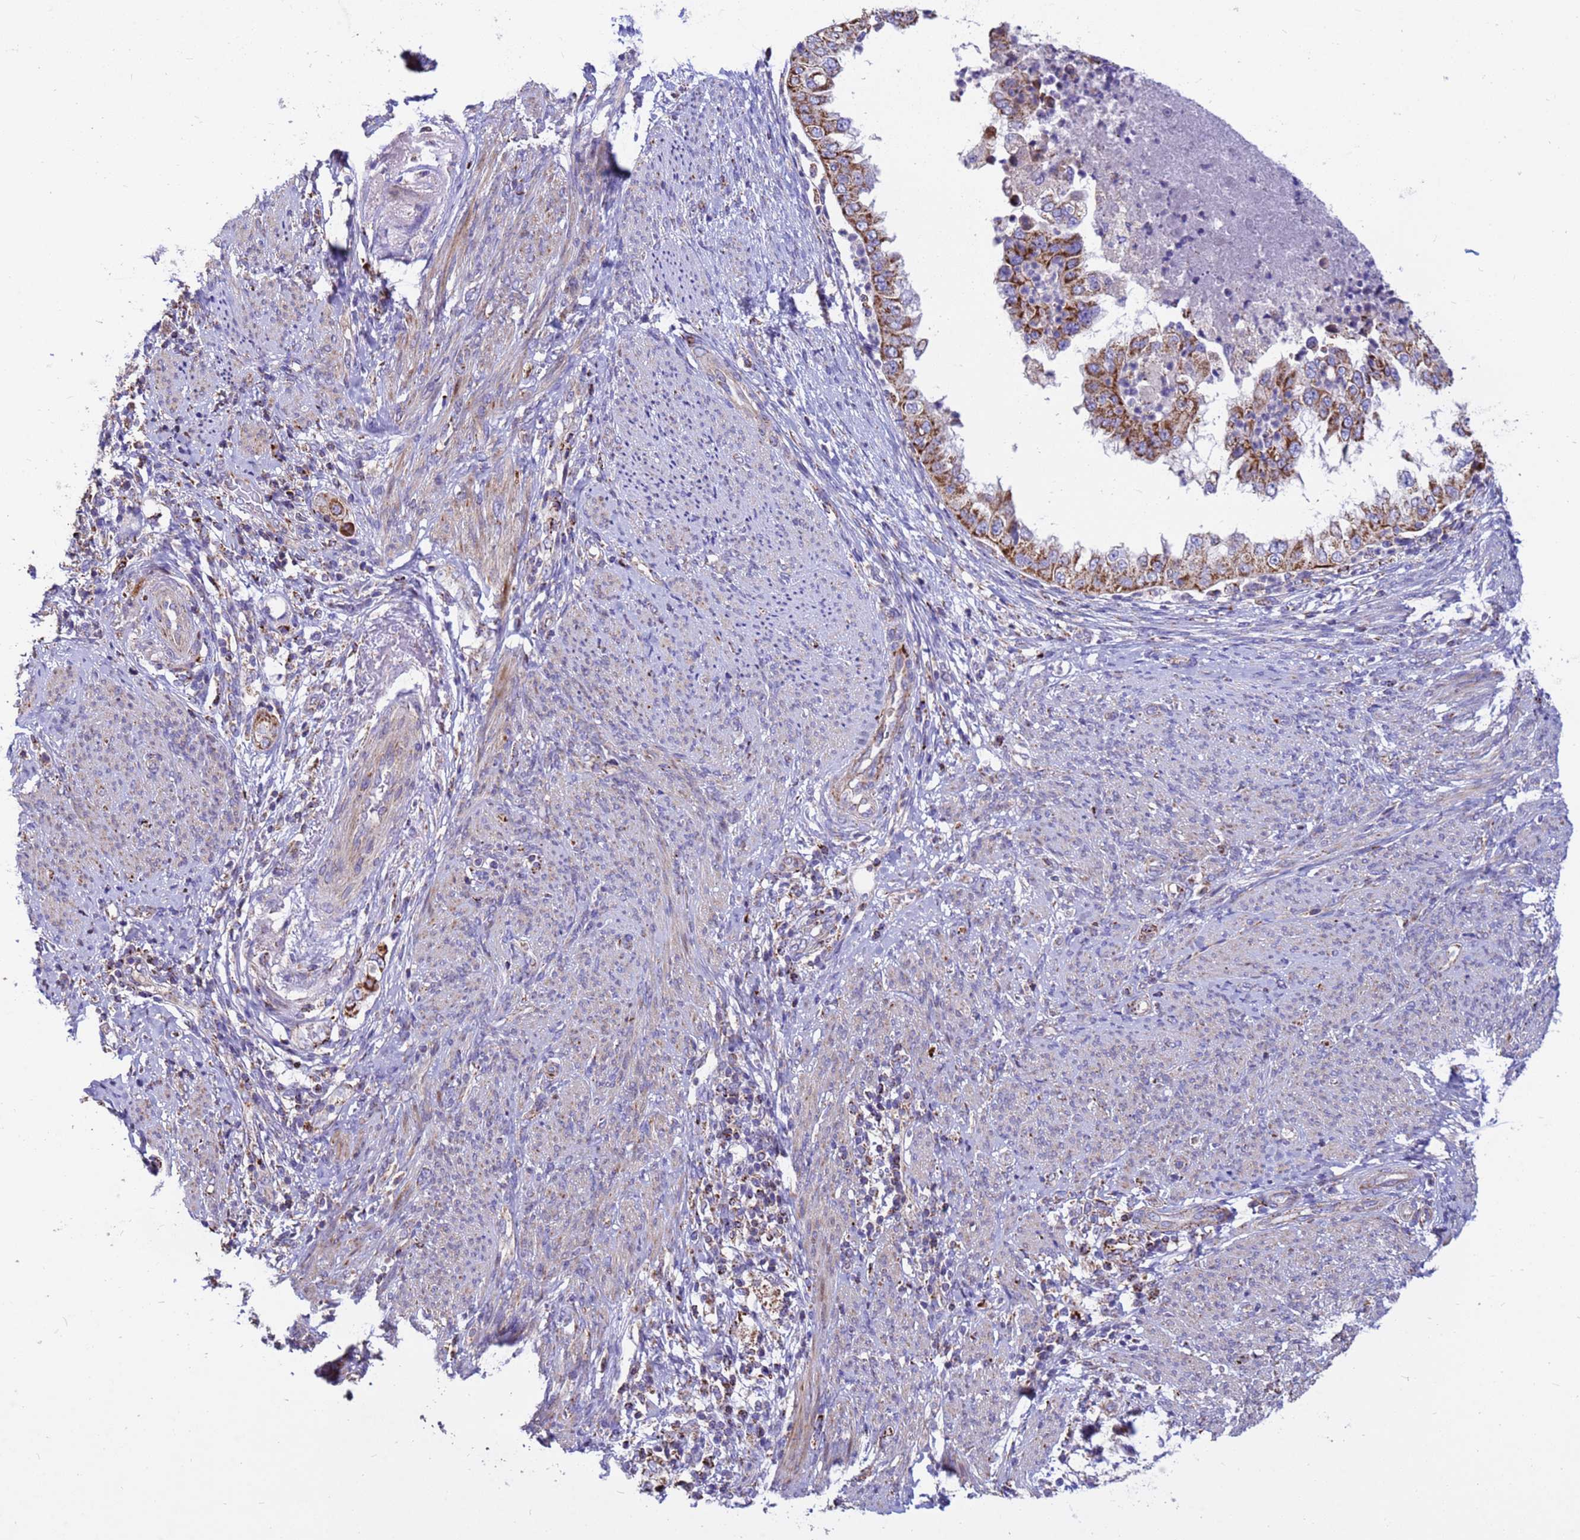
{"staining": {"intensity": "moderate", "quantity": "<25%", "location": "cytoplasmic/membranous"}, "tissue": "endometrial cancer", "cell_type": "Tumor cells", "image_type": "cancer", "snomed": [{"axis": "morphology", "description": "Adenocarcinoma, NOS"}, {"axis": "topography", "description": "Endometrium"}], "caption": "Brown immunohistochemical staining in adenocarcinoma (endometrial) displays moderate cytoplasmic/membranous positivity in approximately <25% of tumor cells. The staining was performed using DAB (3,3'-diaminobenzidine), with brown indicating positive protein expression. Nuclei are stained blue with hematoxylin.", "gene": "TUBGCP3", "patient": {"sex": "female", "age": 85}}